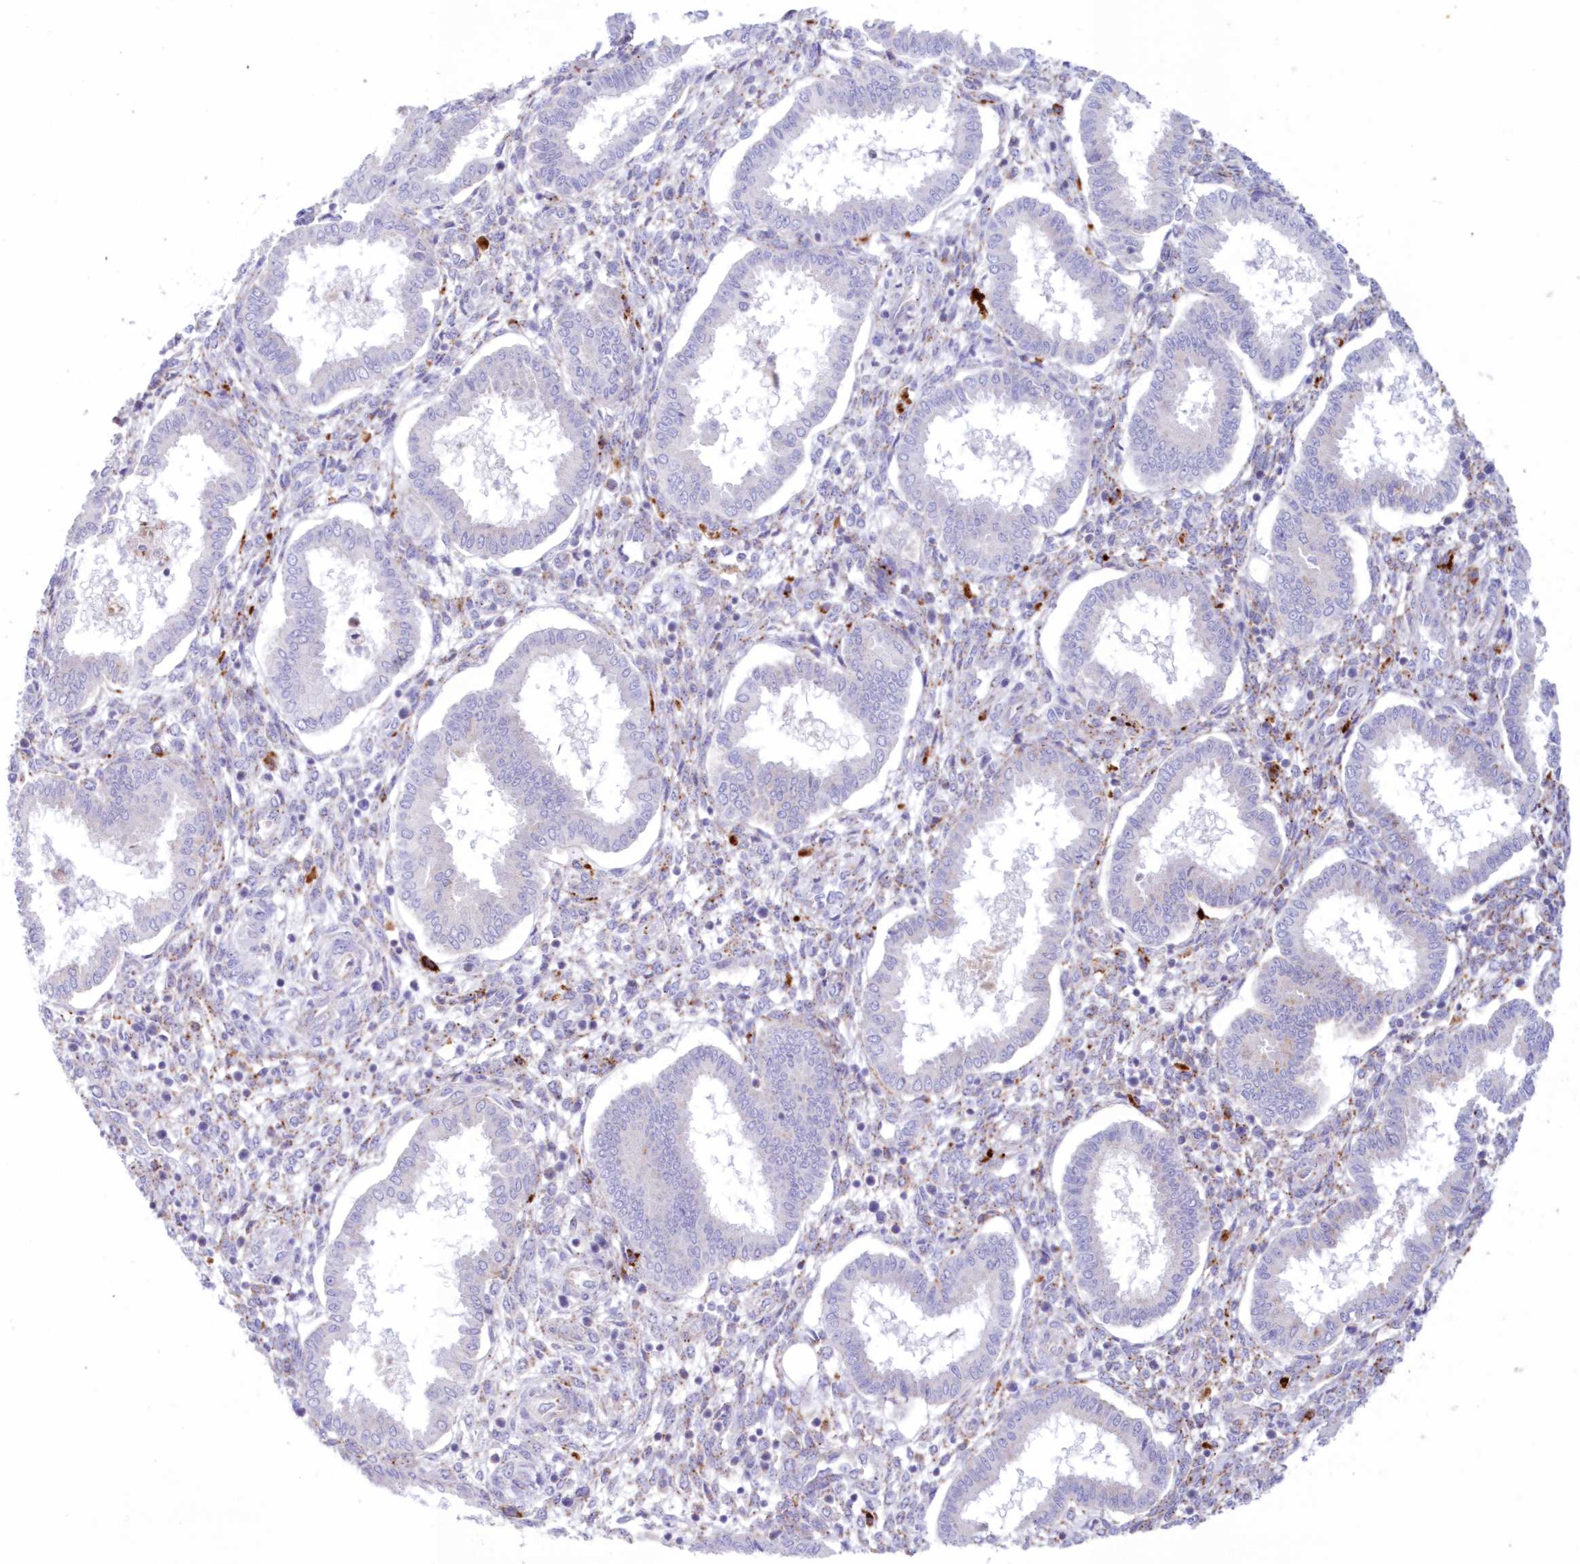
{"staining": {"intensity": "moderate", "quantity": "<25%", "location": "cytoplasmic/membranous"}, "tissue": "endometrium", "cell_type": "Cells in endometrial stroma", "image_type": "normal", "snomed": [{"axis": "morphology", "description": "Normal tissue, NOS"}, {"axis": "topography", "description": "Endometrium"}], "caption": "Protein expression analysis of unremarkable human endometrium reveals moderate cytoplasmic/membranous expression in about <25% of cells in endometrial stroma.", "gene": "TPP1", "patient": {"sex": "female", "age": 24}}